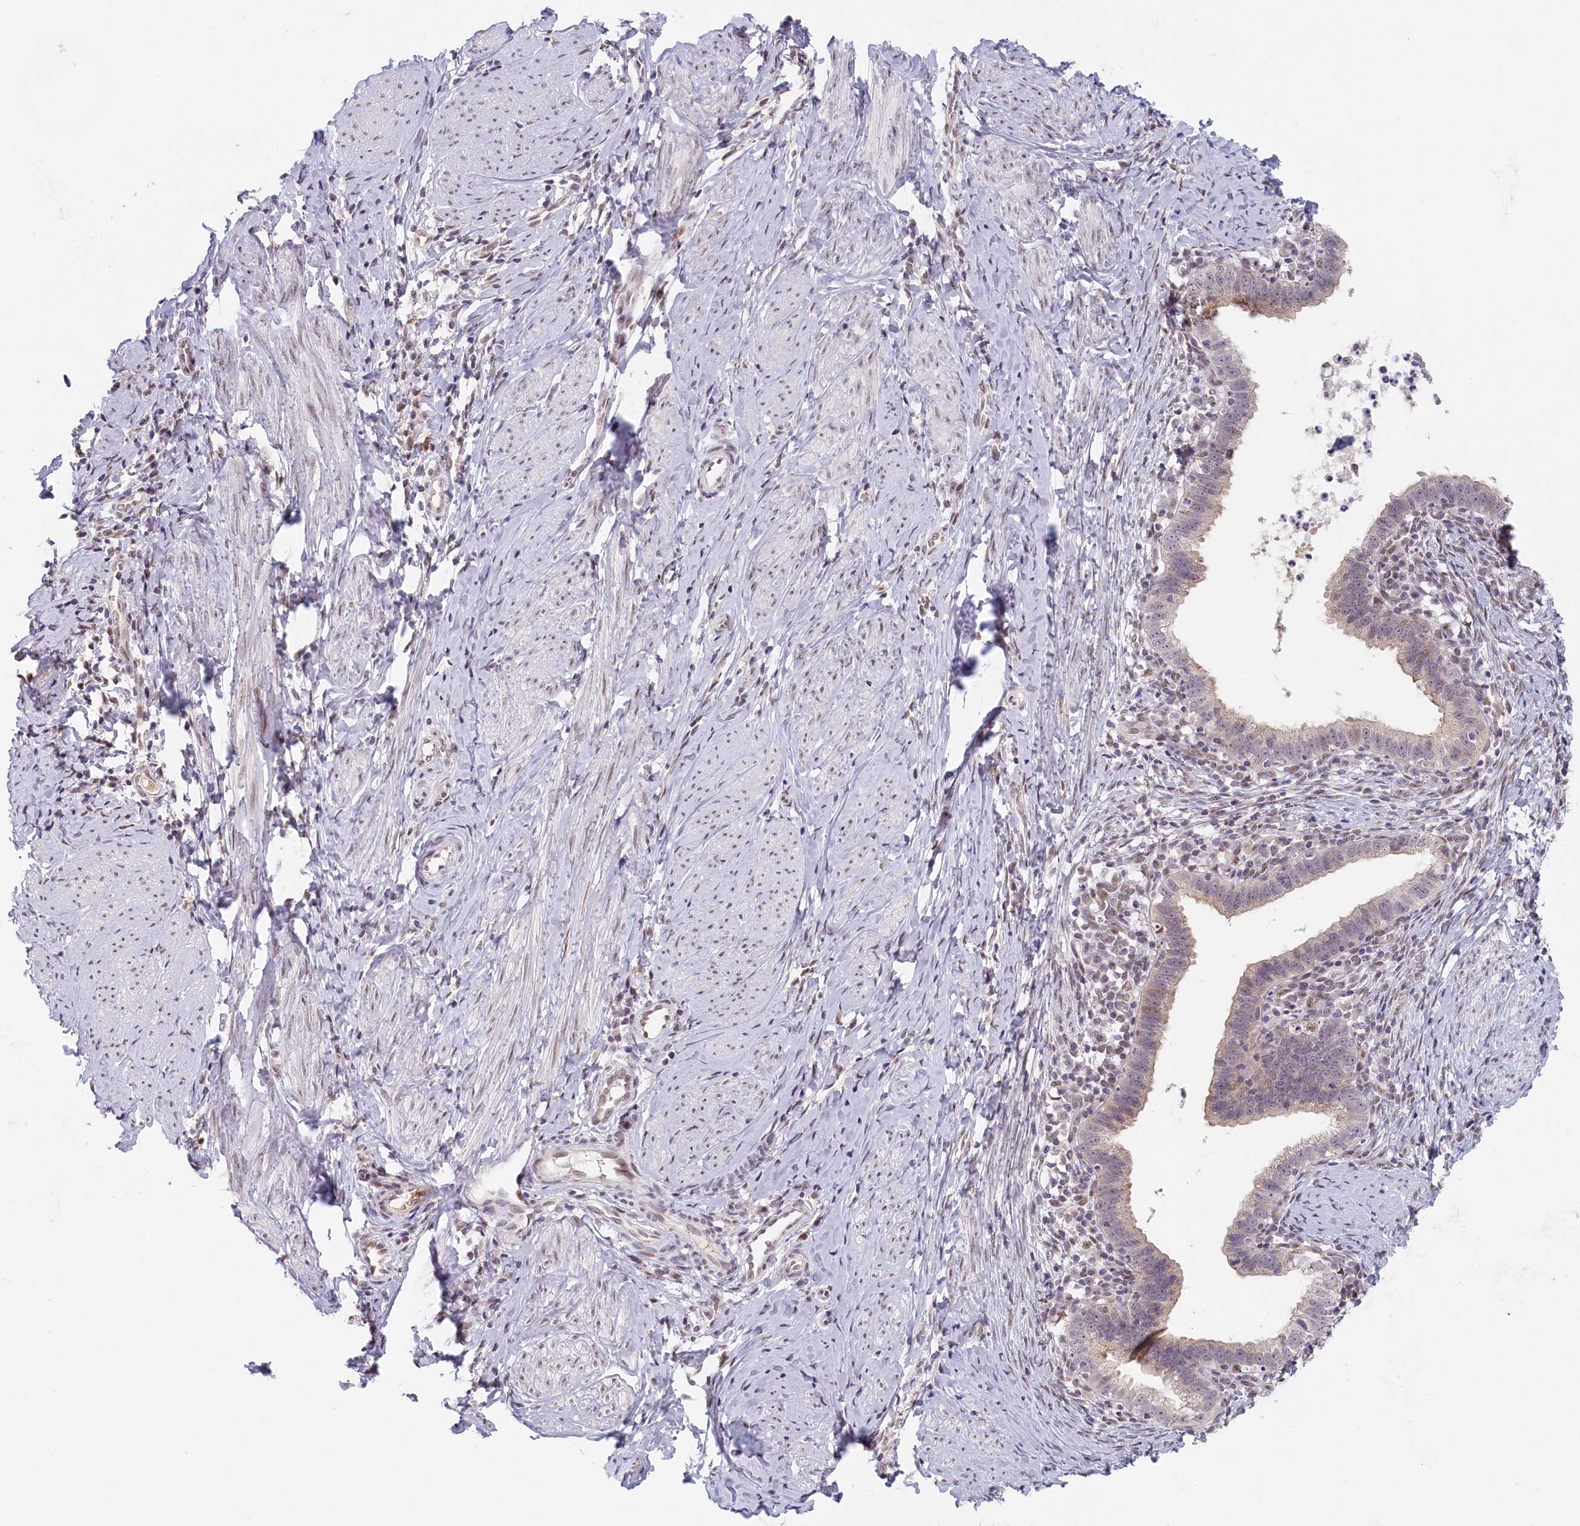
{"staining": {"intensity": "weak", "quantity": "<25%", "location": "cytoplasmic/membranous"}, "tissue": "cervical cancer", "cell_type": "Tumor cells", "image_type": "cancer", "snomed": [{"axis": "morphology", "description": "Adenocarcinoma, NOS"}, {"axis": "topography", "description": "Cervix"}], "caption": "Immunohistochemistry (IHC) micrograph of human cervical cancer stained for a protein (brown), which reveals no expression in tumor cells.", "gene": "SEC31B", "patient": {"sex": "female", "age": 36}}